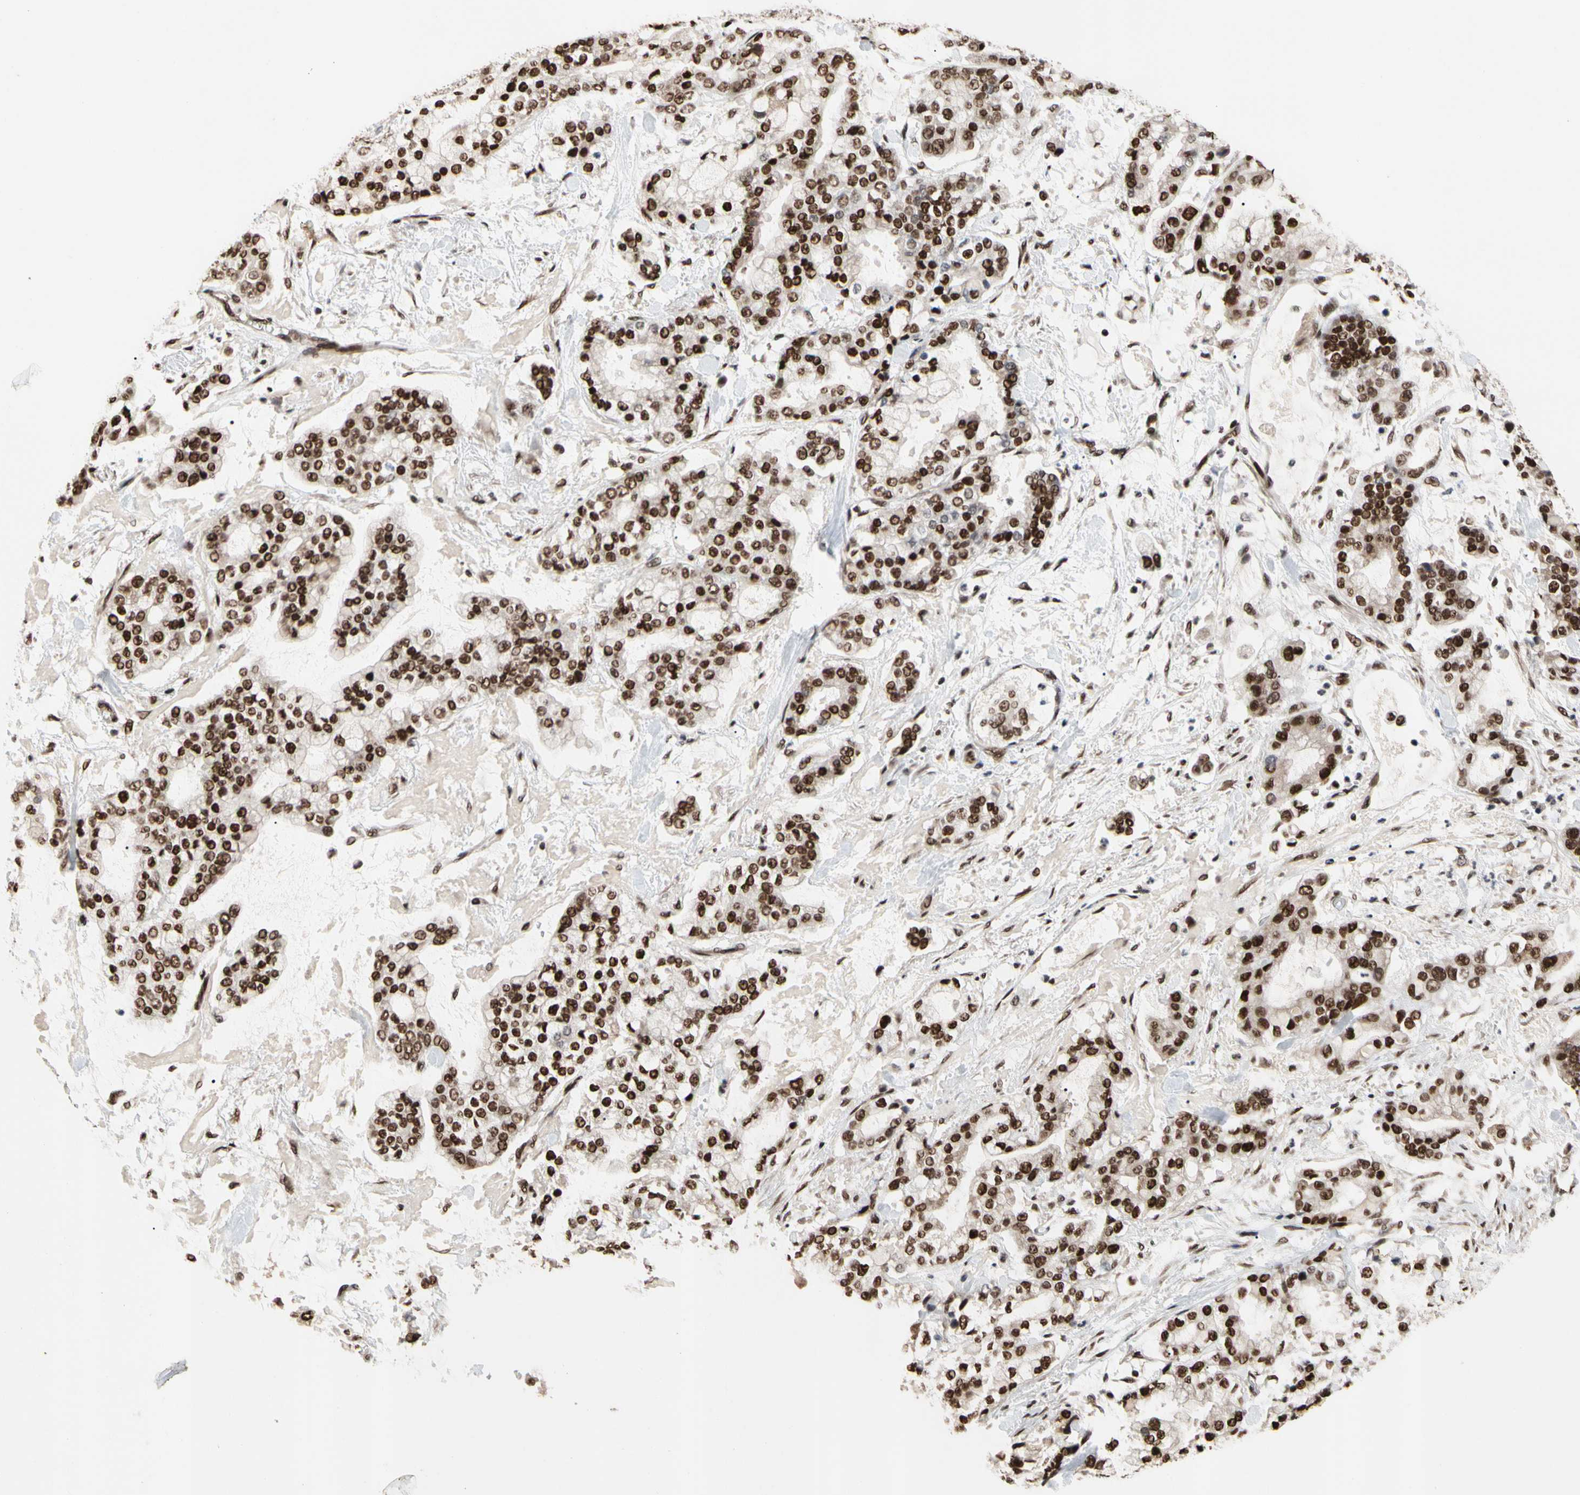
{"staining": {"intensity": "strong", "quantity": ">75%", "location": "nuclear"}, "tissue": "stomach cancer", "cell_type": "Tumor cells", "image_type": "cancer", "snomed": [{"axis": "morphology", "description": "Normal tissue, NOS"}, {"axis": "morphology", "description": "Adenocarcinoma, NOS"}, {"axis": "topography", "description": "Stomach, upper"}, {"axis": "topography", "description": "Stomach"}], "caption": "Human adenocarcinoma (stomach) stained for a protein (brown) shows strong nuclear positive staining in approximately >75% of tumor cells.", "gene": "FAM98B", "patient": {"sex": "male", "age": 76}}